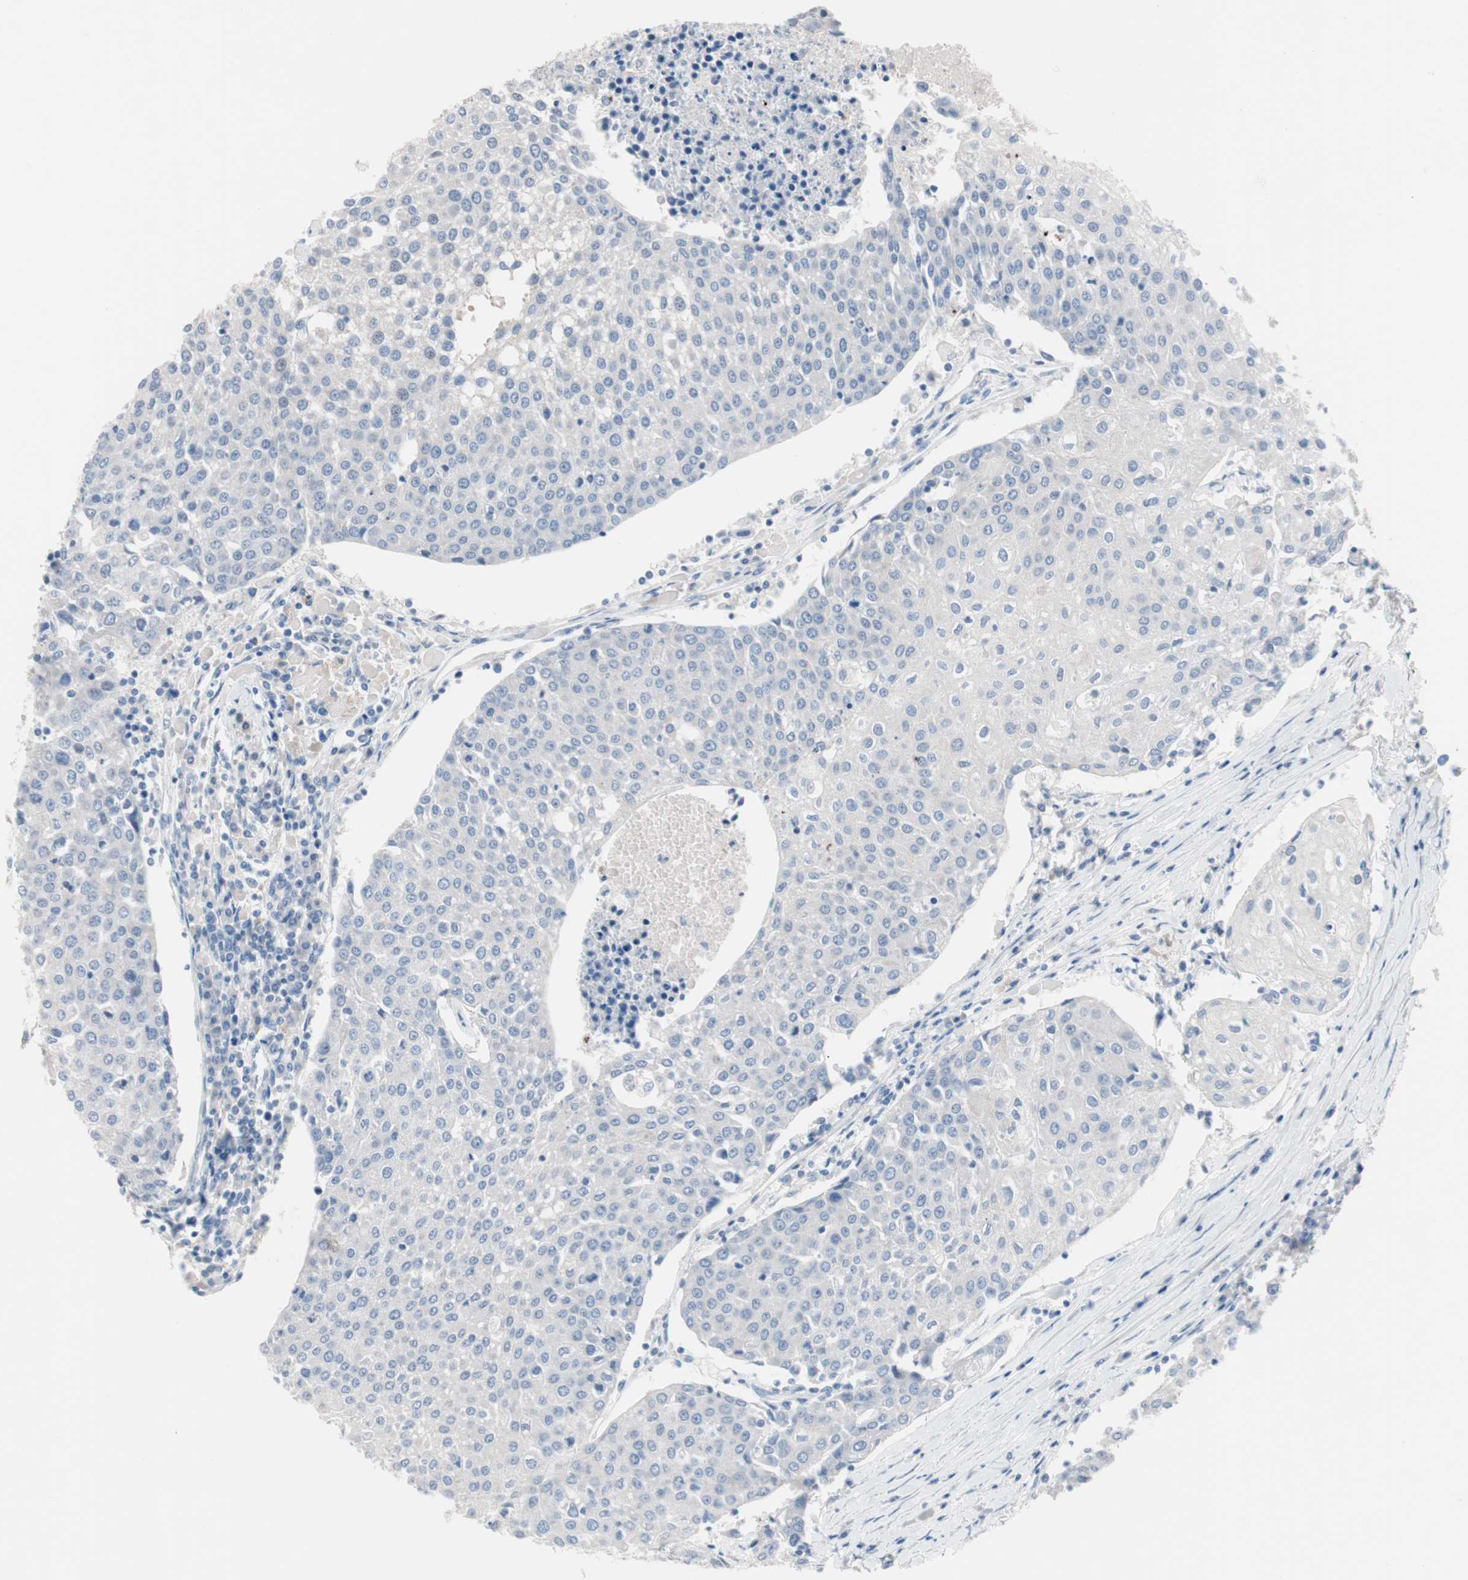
{"staining": {"intensity": "negative", "quantity": "none", "location": "none"}, "tissue": "urothelial cancer", "cell_type": "Tumor cells", "image_type": "cancer", "snomed": [{"axis": "morphology", "description": "Urothelial carcinoma, High grade"}, {"axis": "topography", "description": "Urinary bladder"}], "caption": "Protein analysis of urothelial carcinoma (high-grade) reveals no significant positivity in tumor cells.", "gene": "ULBP1", "patient": {"sex": "female", "age": 85}}